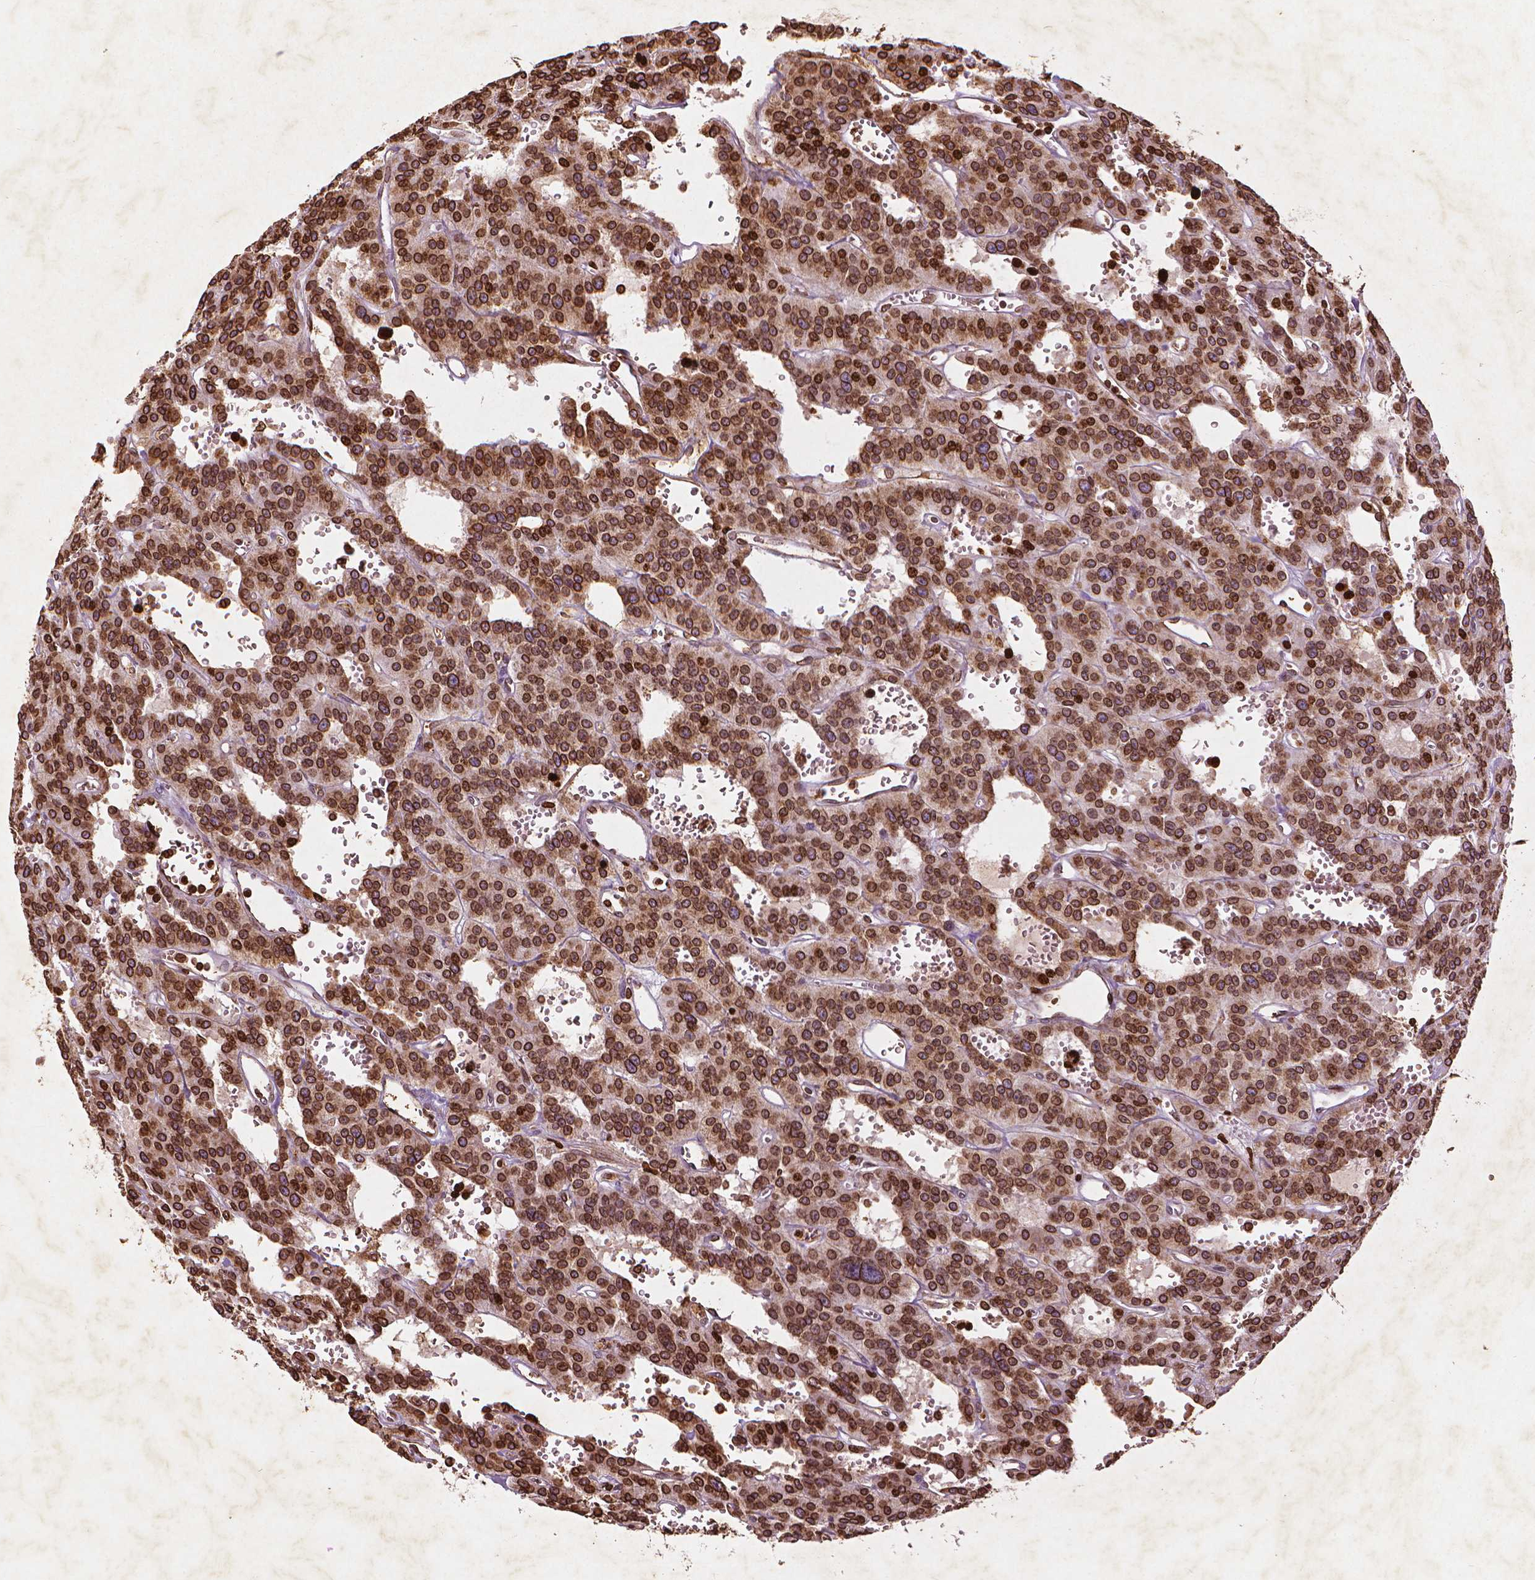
{"staining": {"intensity": "strong", "quantity": ">75%", "location": "cytoplasmic/membranous,nuclear"}, "tissue": "carcinoid", "cell_type": "Tumor cells", "image_type": "cancer", "snomed": [{"axis": "morphology", "description": "Carcinoid, malignant, NOS"}, {"axis": "topography", "description": "Lung"}], "caption": "Tumor cells exhibit high levels of strong cytoplasmic/membranous and nuclear staining in about >75% of cells in human carcinoid.", "gene": "LMNB1", "patient": {"sex": "female", "age": 71}}